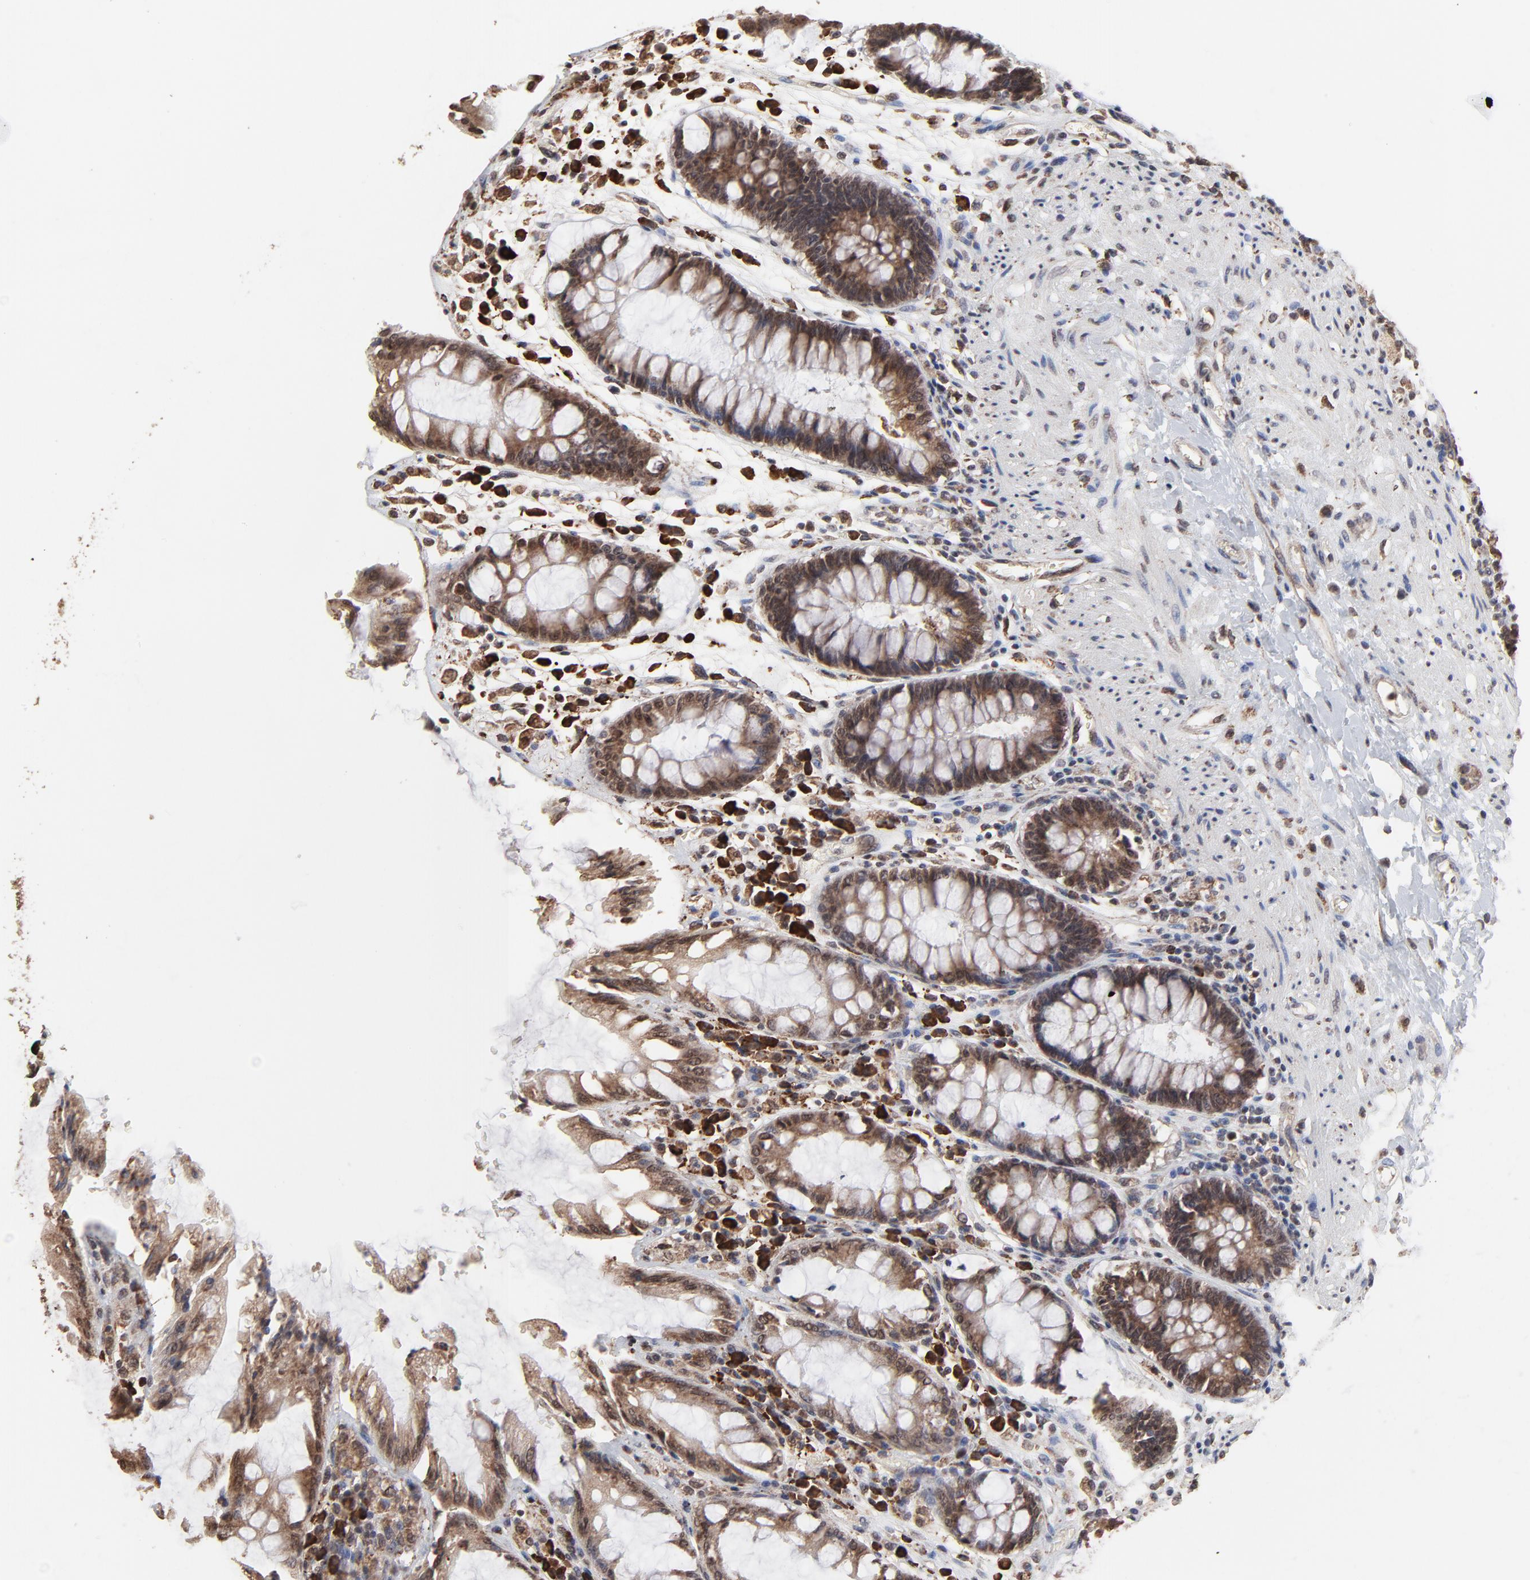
{"staining": {"intensity": "moderate", "quantity": ">75%", "location": "cytoplasmic/membranous"}, "tissue": "rectum", "cell_type": "Glandular cells", "image_type": "normal", "snomed": [{"axis": "morphology", "description": "Normal tissue, NOS"}, {"axis": "topography", "description": "Rectum"}], "caption": "Brown immunohistochemical staining in normal human rectum exhibits moderate cytoplasmic/membranous expression in about >75% of glandular cells.", "gene": "CHM", "patient": {"sex": "female", "age": 46}}